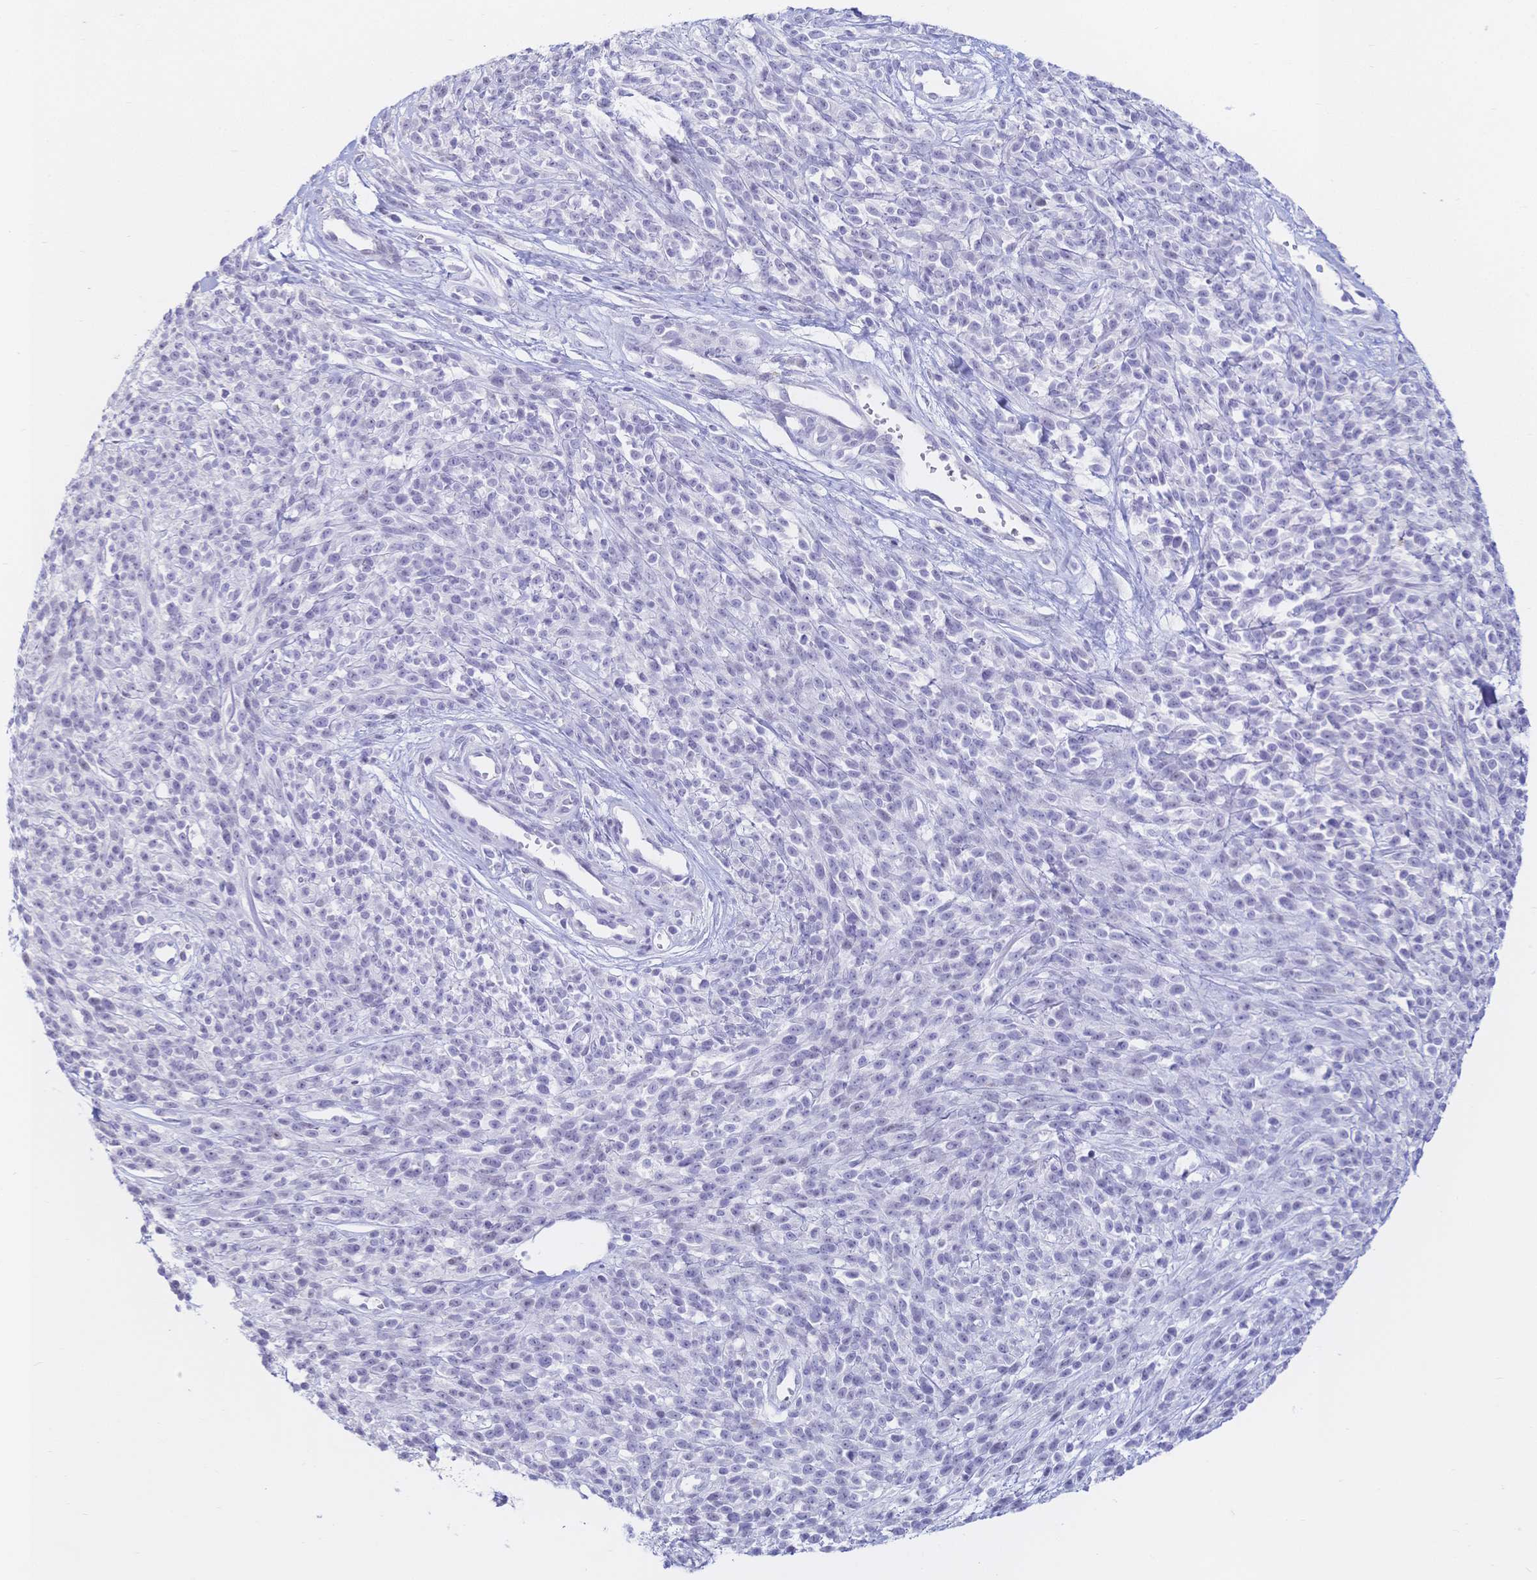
{"staining": {"intensity": "negative", "quantity": "none", "location": "none"}, "tissue": "melanoma", "cell_type": "Tumor cells", "image_type": "cancer", "snomed": [{"axis": "morphology", "description": "Malignant melanoma, NOS"}, {"axis": "topography", "description": "Skin"}, {"axis": "topography", "description": "Skin of trunk"}], "caption": "Immunohistochemical staining of malignant melanoma demonstrates no significant expression in tumor cells.", "gene": "CR2", "patient": {"sex": "male", "age": 74}}